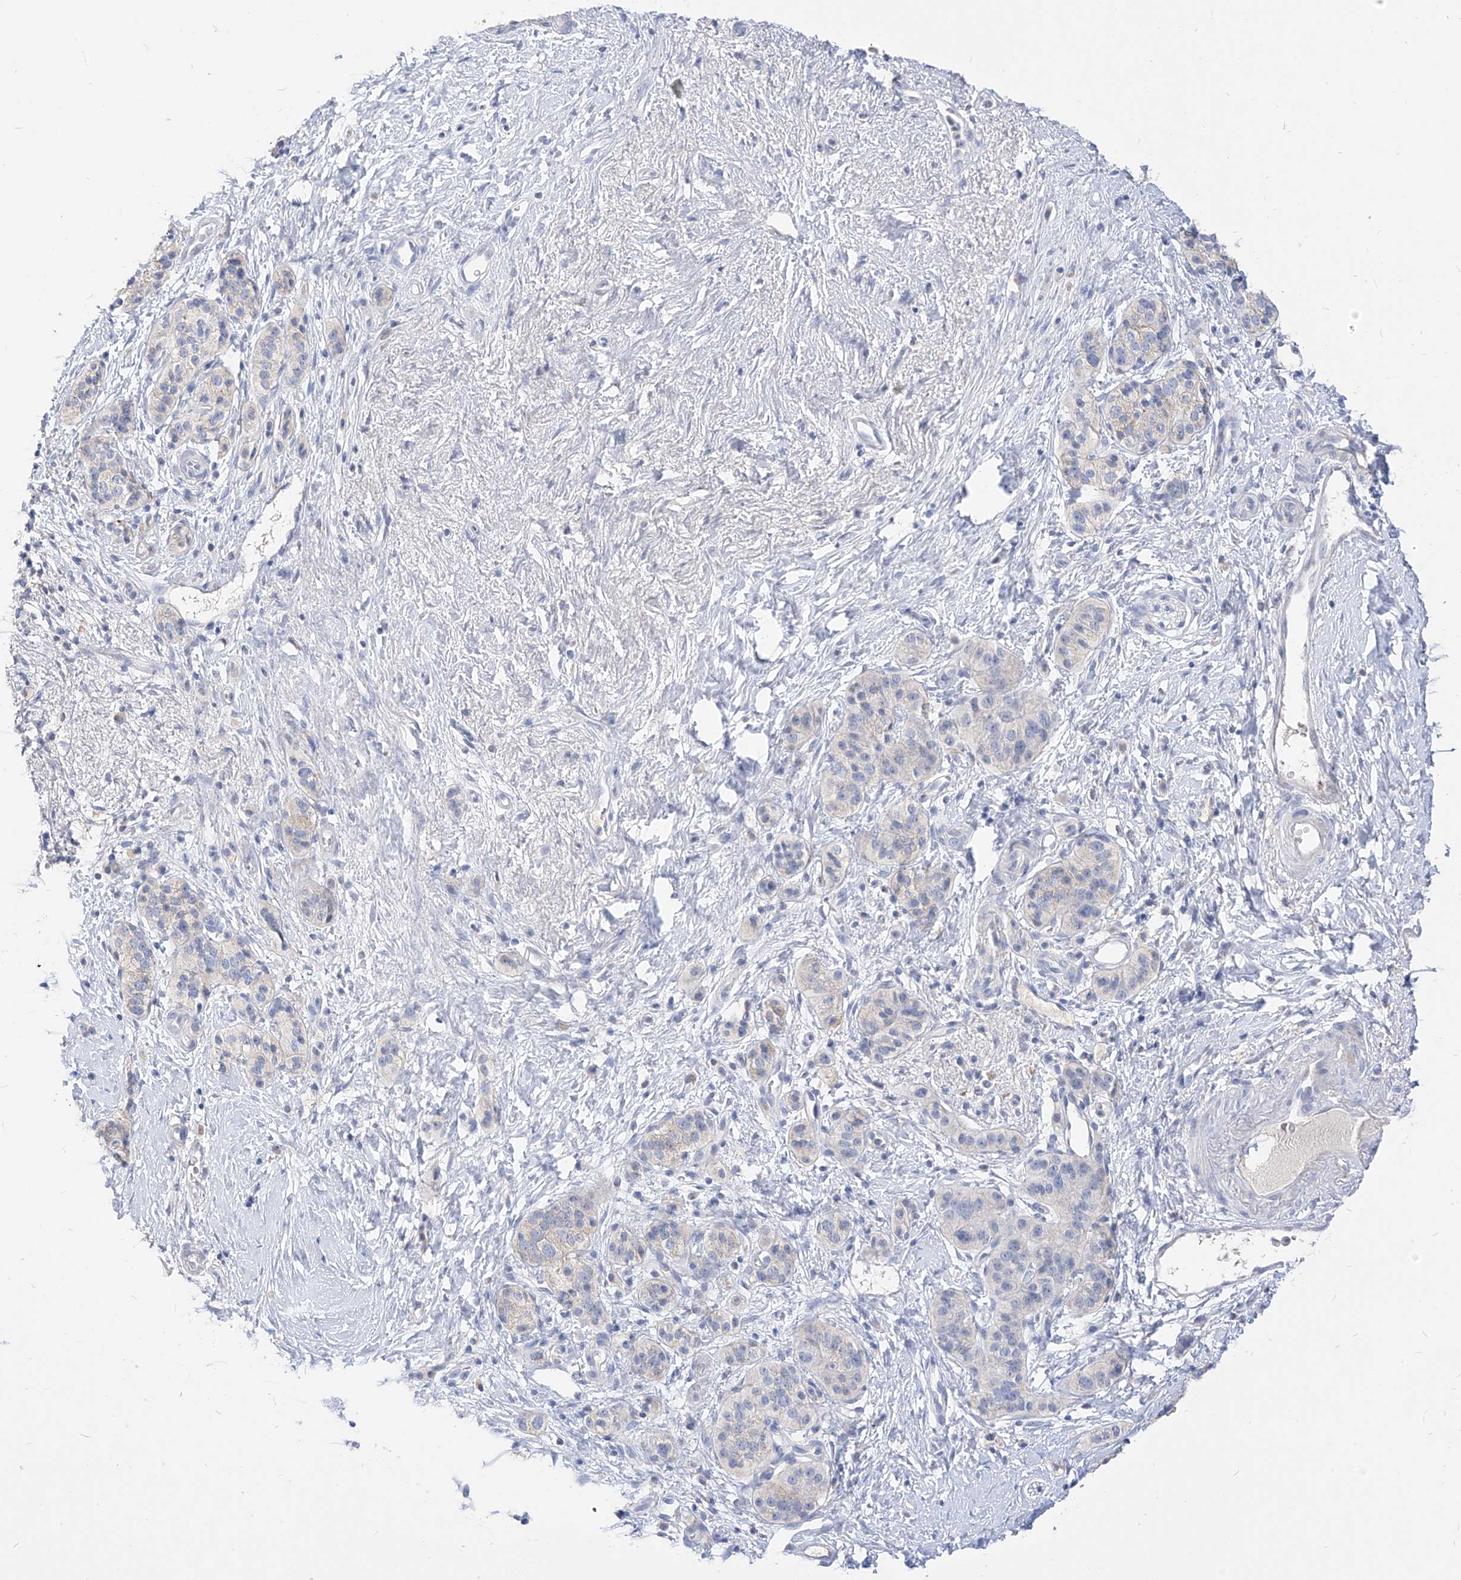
{"staining": {"intensity": "negative", "quantity": "none", "location": "none"}, "tissue": "pancreatic cancer", "cell_type": "Tumor cells", "image_type": "cancer", "snomed": [{"axis": "morphology", "description": "Adenocarcinoma, NOS"}, {"axis": "topography", "description": "Pancreas"}], "caption": "The histopathology image reveals no significant staining in tumor cells of pancreatic cancer.", "gene": "RASA2", "patient": {"sex": "male", "age": 50}}